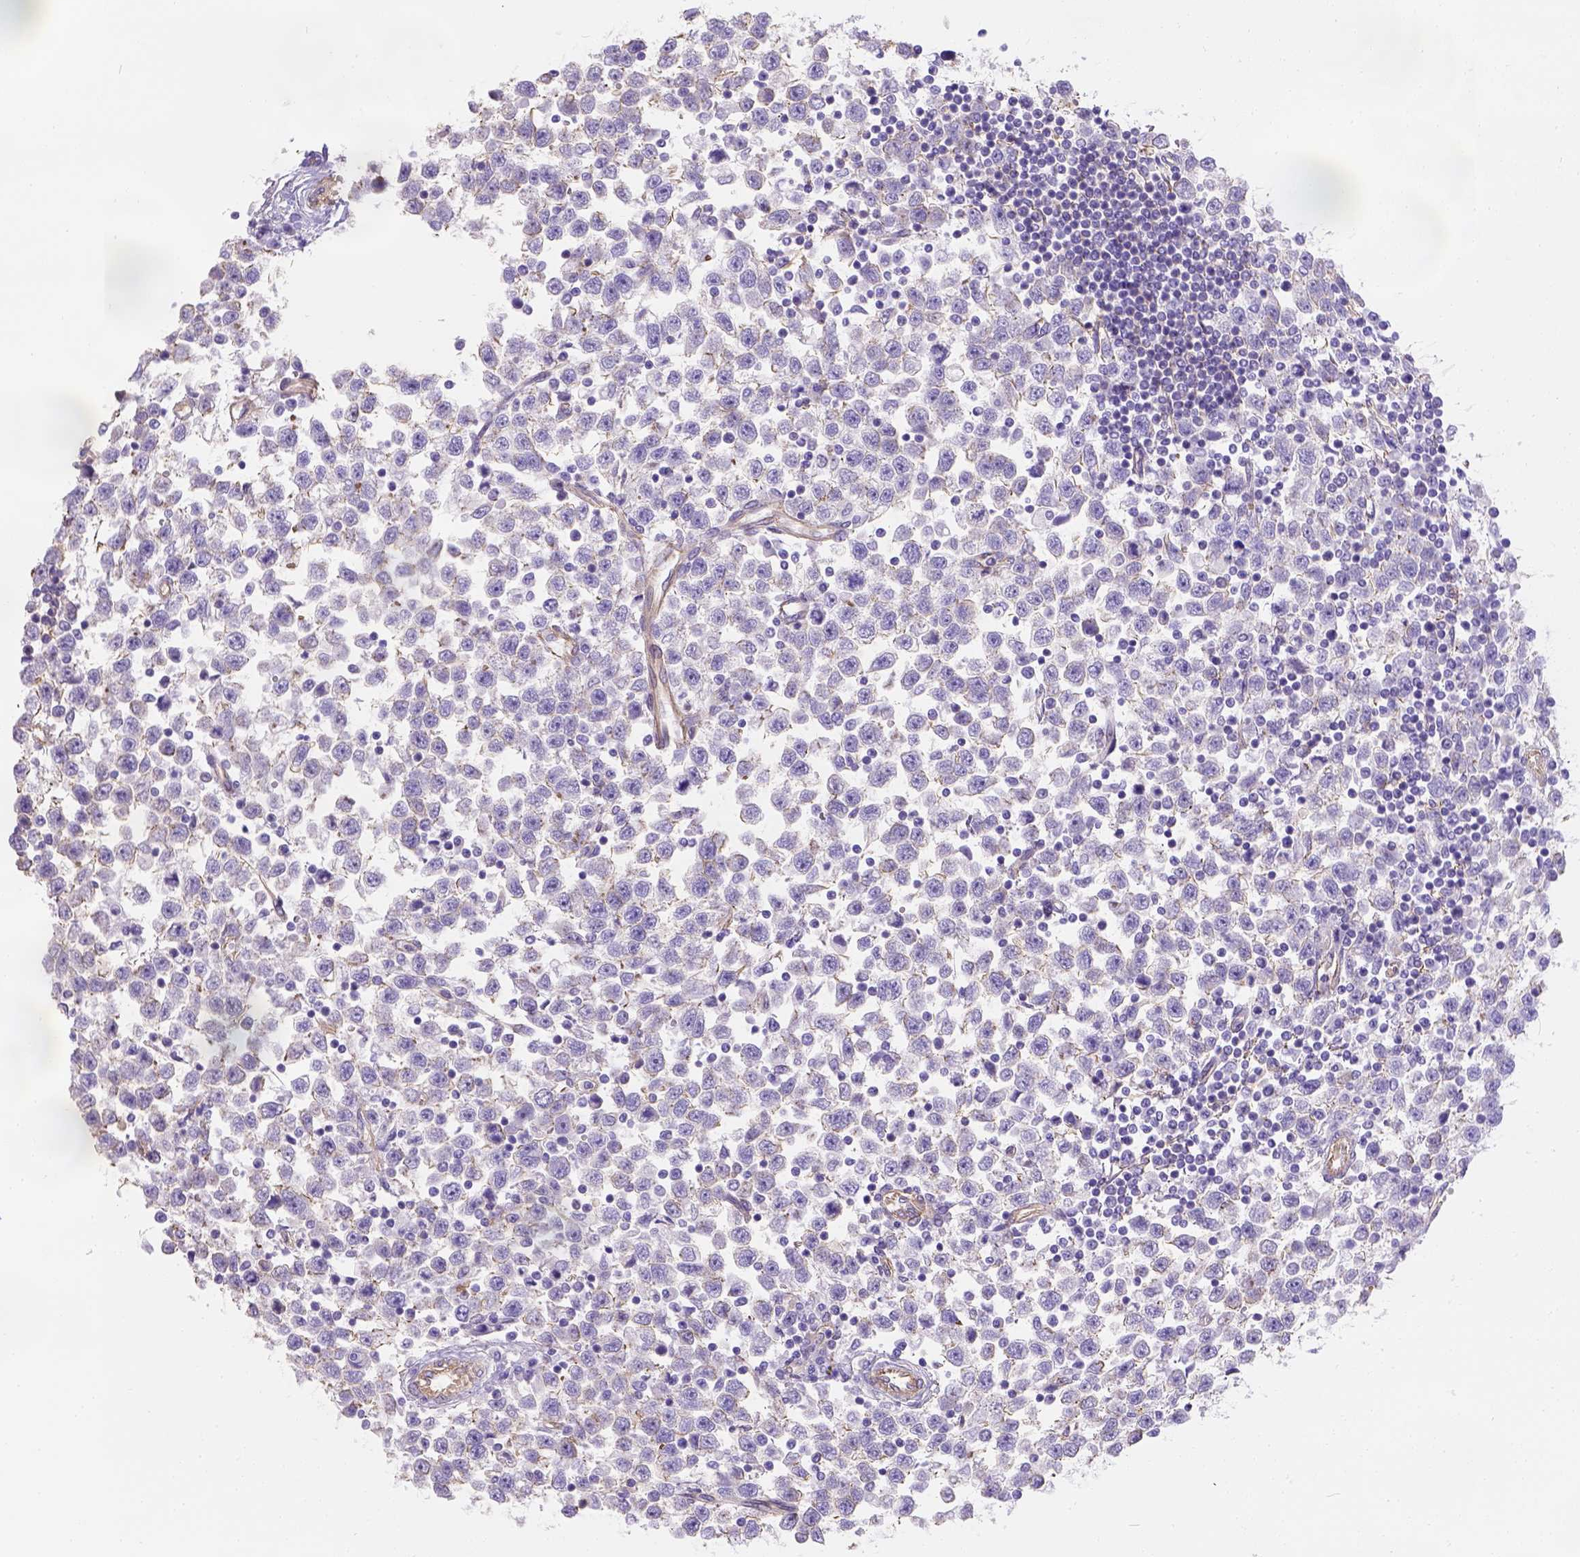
{"staining": {"intensity": "negative", "quantity": "none", "location": "none"}, "tissue": "testis cancer", "cell_type": "Tumor cells", "image_type": "cancer", "snomed": [{"axis": "morphology", "description": "Seminoma, NOS"}, {"axis": "topography", "description": "Testis"}], "caption": "Testis cancer (seminoma) was stained to show a protein in brown. There is no significant staining in tumor cells.", "gene": "PHF7", "patient": {"sex": "male", "age": 34}}